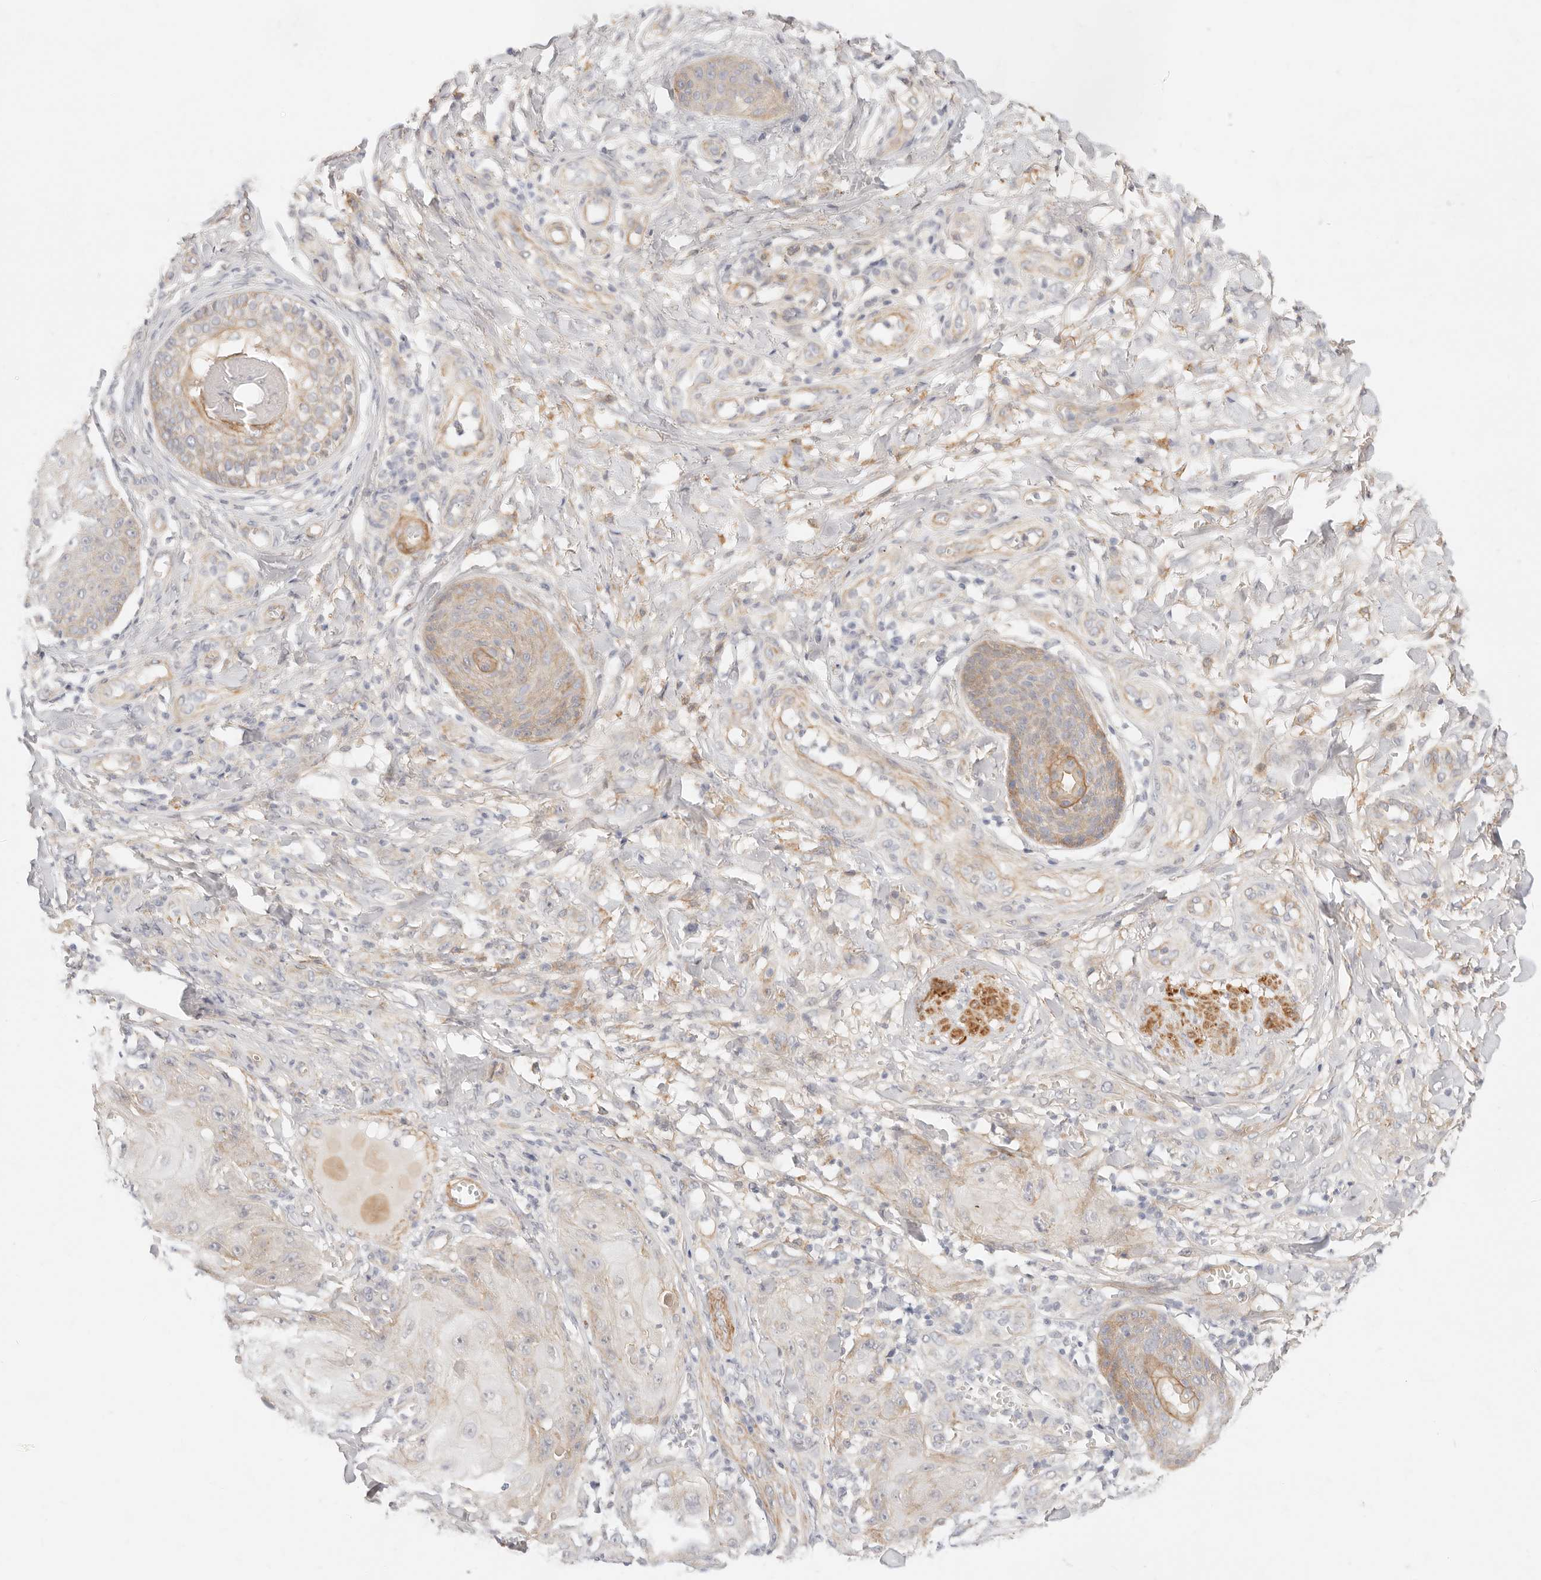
{"staining": {"intensity": "negative", "quantity": "none", "location": "none"}, "tissue": "skin cancer", "cell_type": "Tumor cells", "image_type": "cancer", "snomed": [{"axis": "morphology", "description": "Squamous cell carcinoma, NOS"}, {"axis": "topography", "description": "Skin"}], "caption": "Photomicrograph shows no significant protein expression in tumor cells of skin cancer. The staining was performed using DAB (3,3'-diaminobenzidine) to visualize the protein expression in brown, while the nuclei were stained in blue with hematoxylin (Magnification: 20x).", "gene": "UBXN10", "patient": {"sex": "male", "age": 74}}